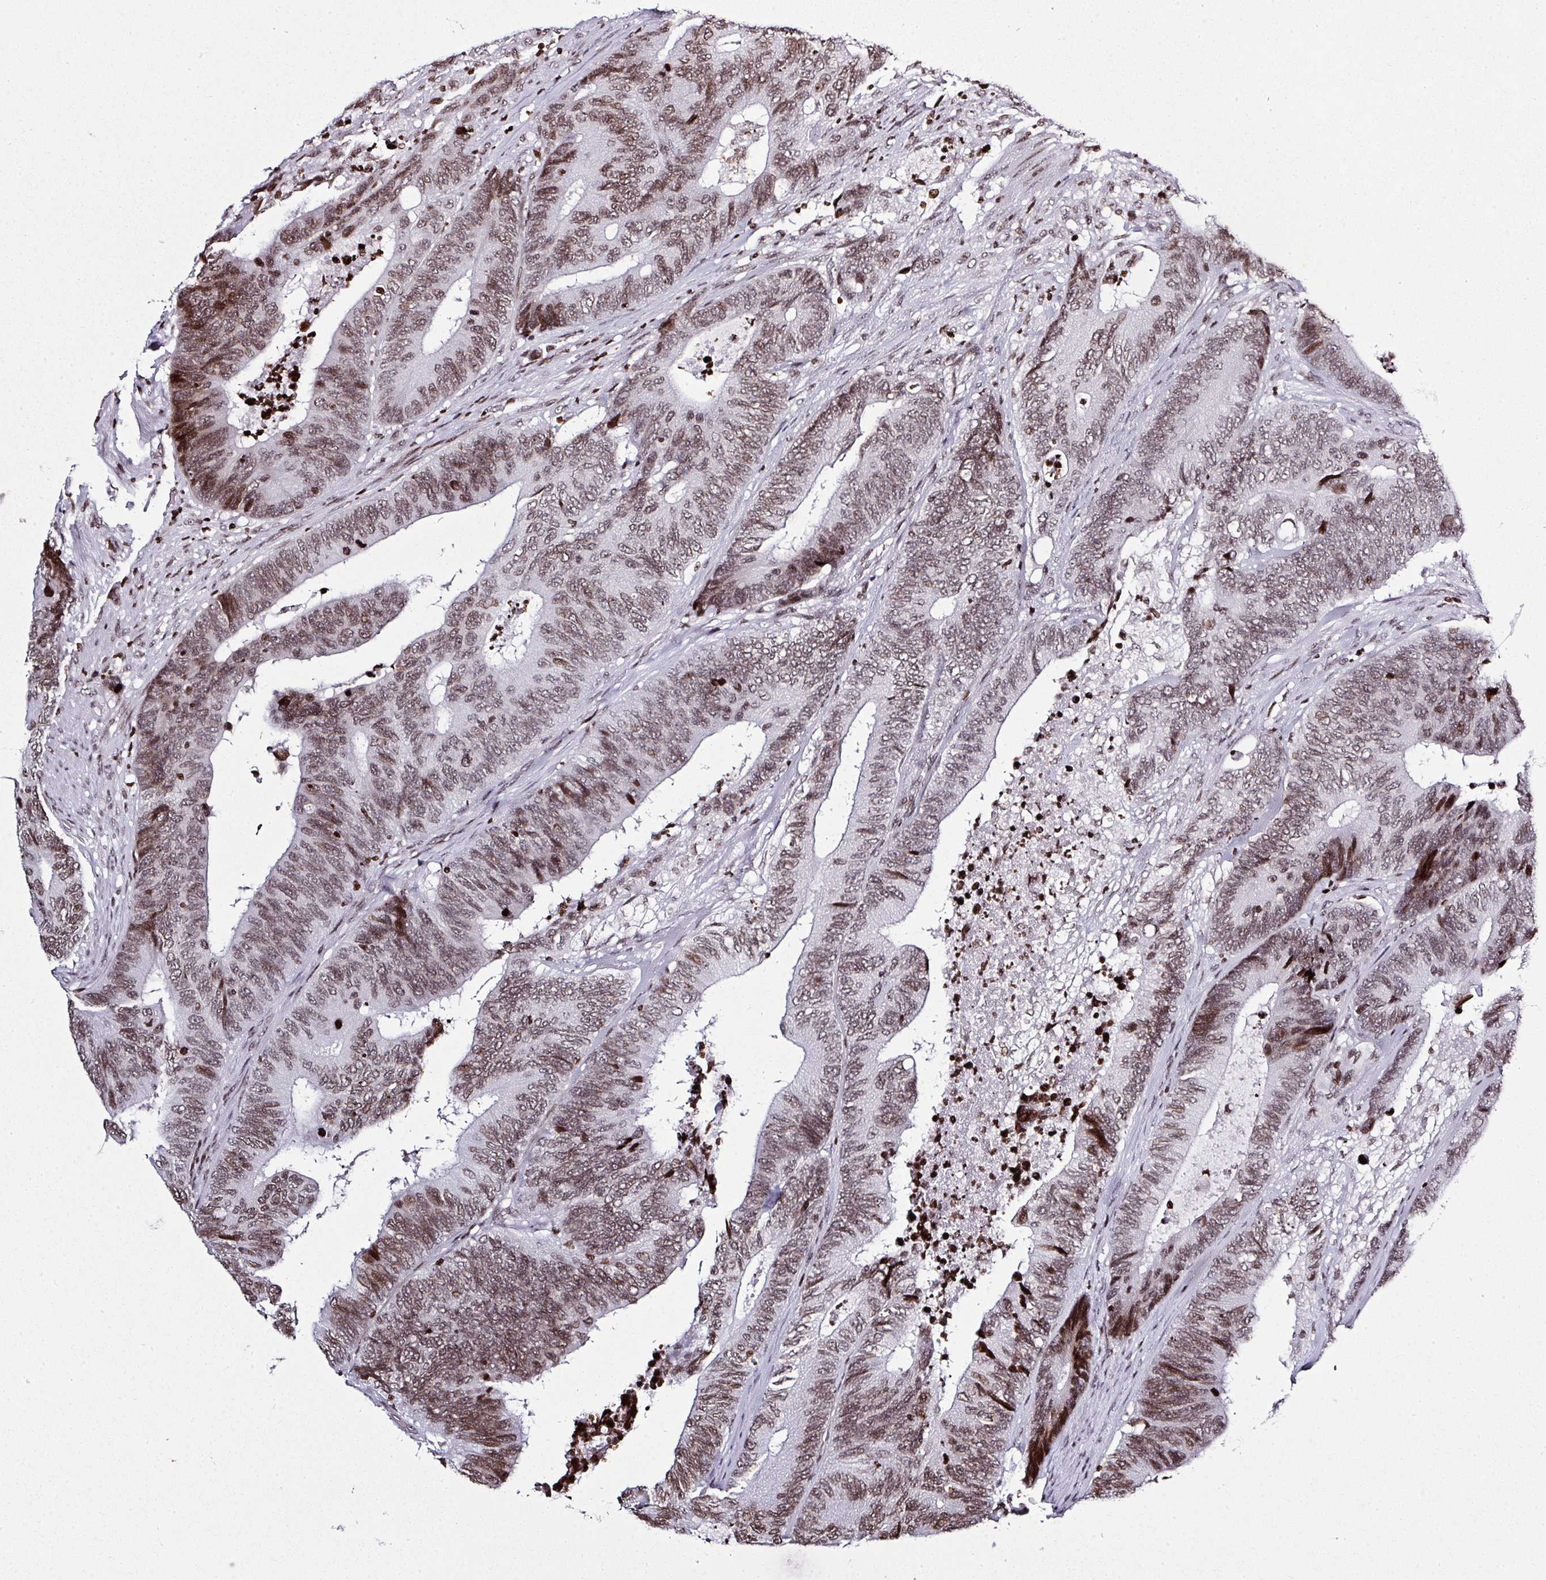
{"staining": {"intensity": "moderate", "quantity": ">75%", "location": "nuclear"}, "tissue": "colorectal cancer", "cell_type": "Tumor cells", "image_type": "cancer", "snomed": [{"axis": "morphology", "description": "Adenocarcinoma, NOS"}, {"axis": "topography", "description": "Colon"}], "caption": "A photomicrograph showing moderate nuclear positivity in approximately >75% of tumor cells in colorectal adenocarcinoma, as visualized by brown immunohistochemical staining.", "gene": "RASL11A", "patient": {"sex": "male", "age": 87}}